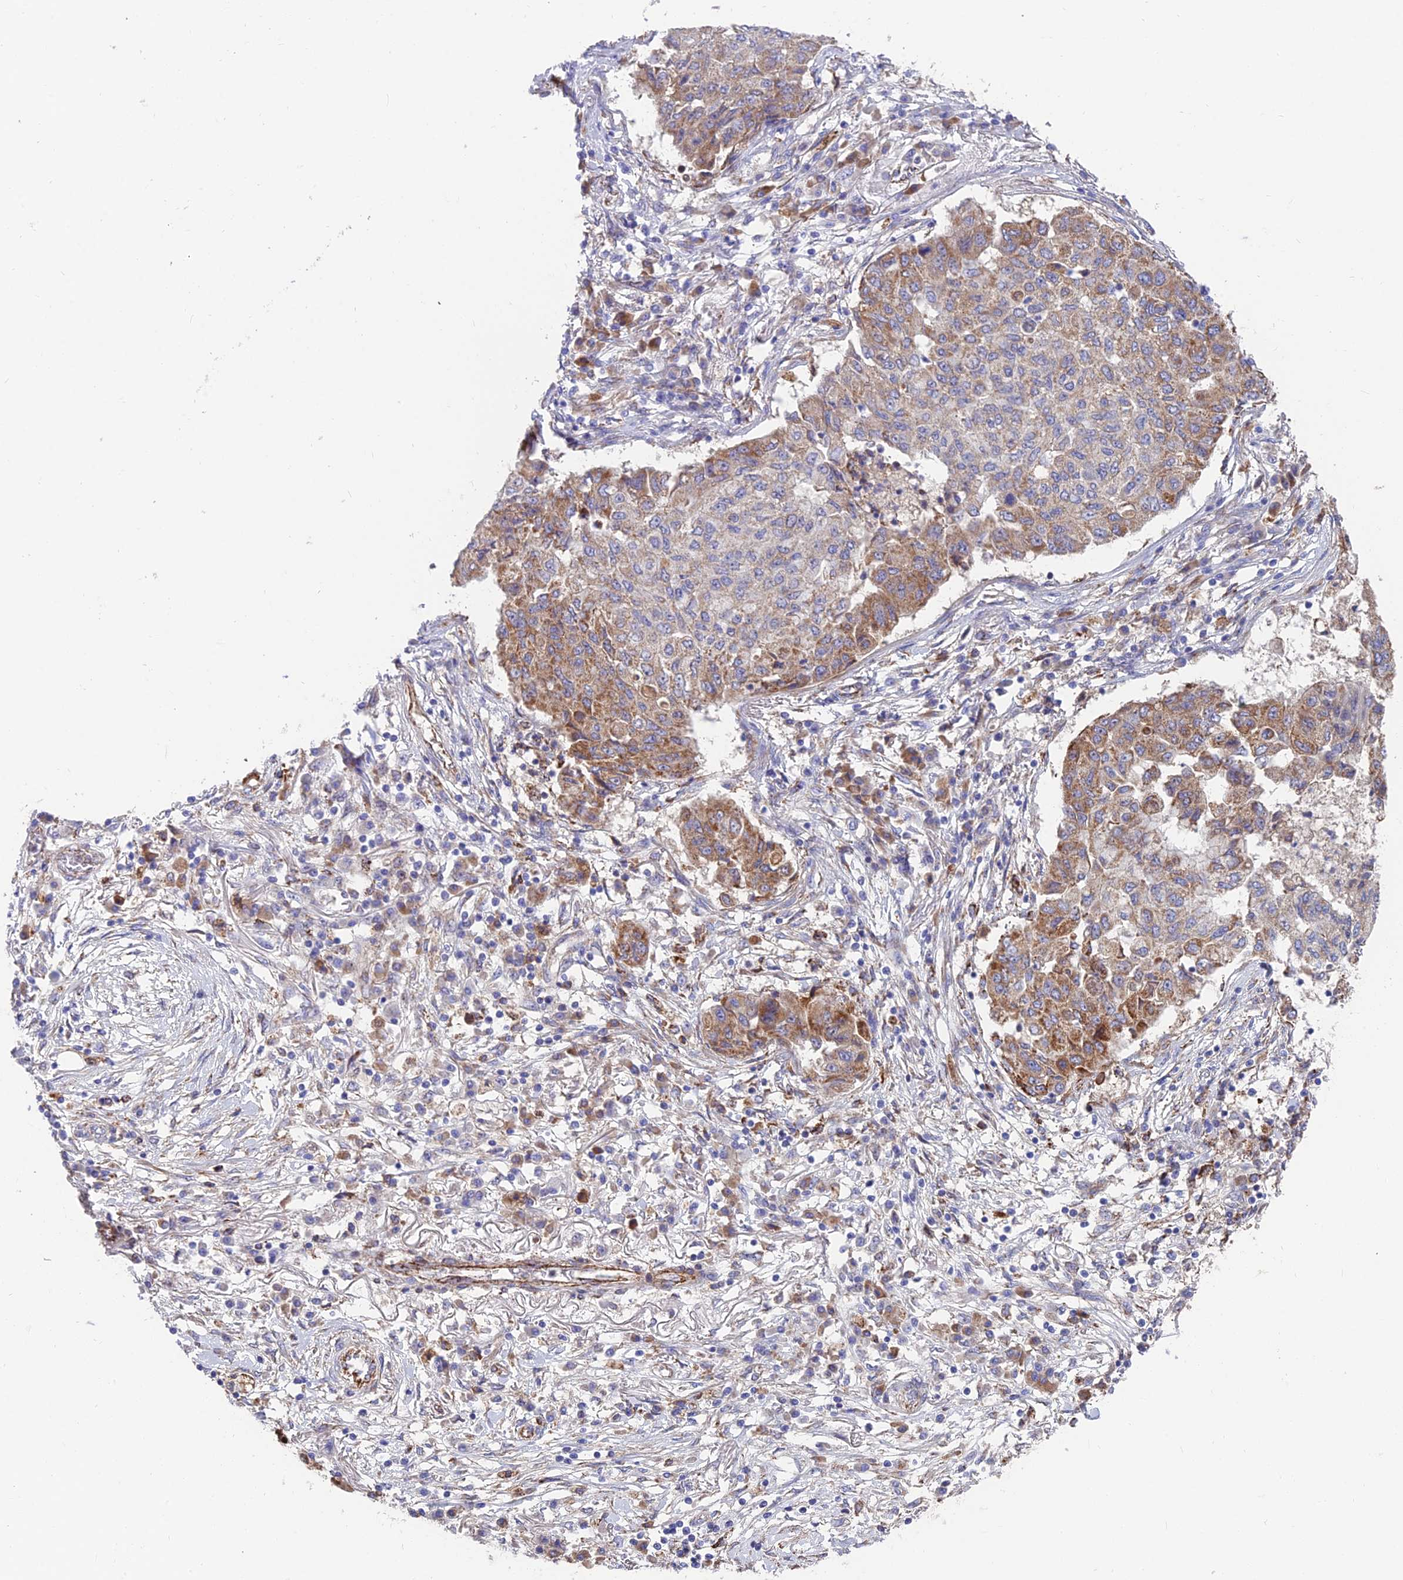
{"staining": {"intensity": "moderate", "quantity": ">75%", "location": "cytoplasmic/membranous"}, "tissue": "lung cancer", "cell_type": "Tumor cells", "image_type": "cancer", "snomed": [{"axis": "morphology", "description": "Squamous cell carcinoma, NOS"}, {"axis": "topography", "description": "Lung"}], "caption": "Moderate cytoplasmic/membranous protein expression is appreciated in approximately >75% of tumor cells in lung cancer.", "gene": "TIGD6", "patient": {"sex": "male", "age": 74}}